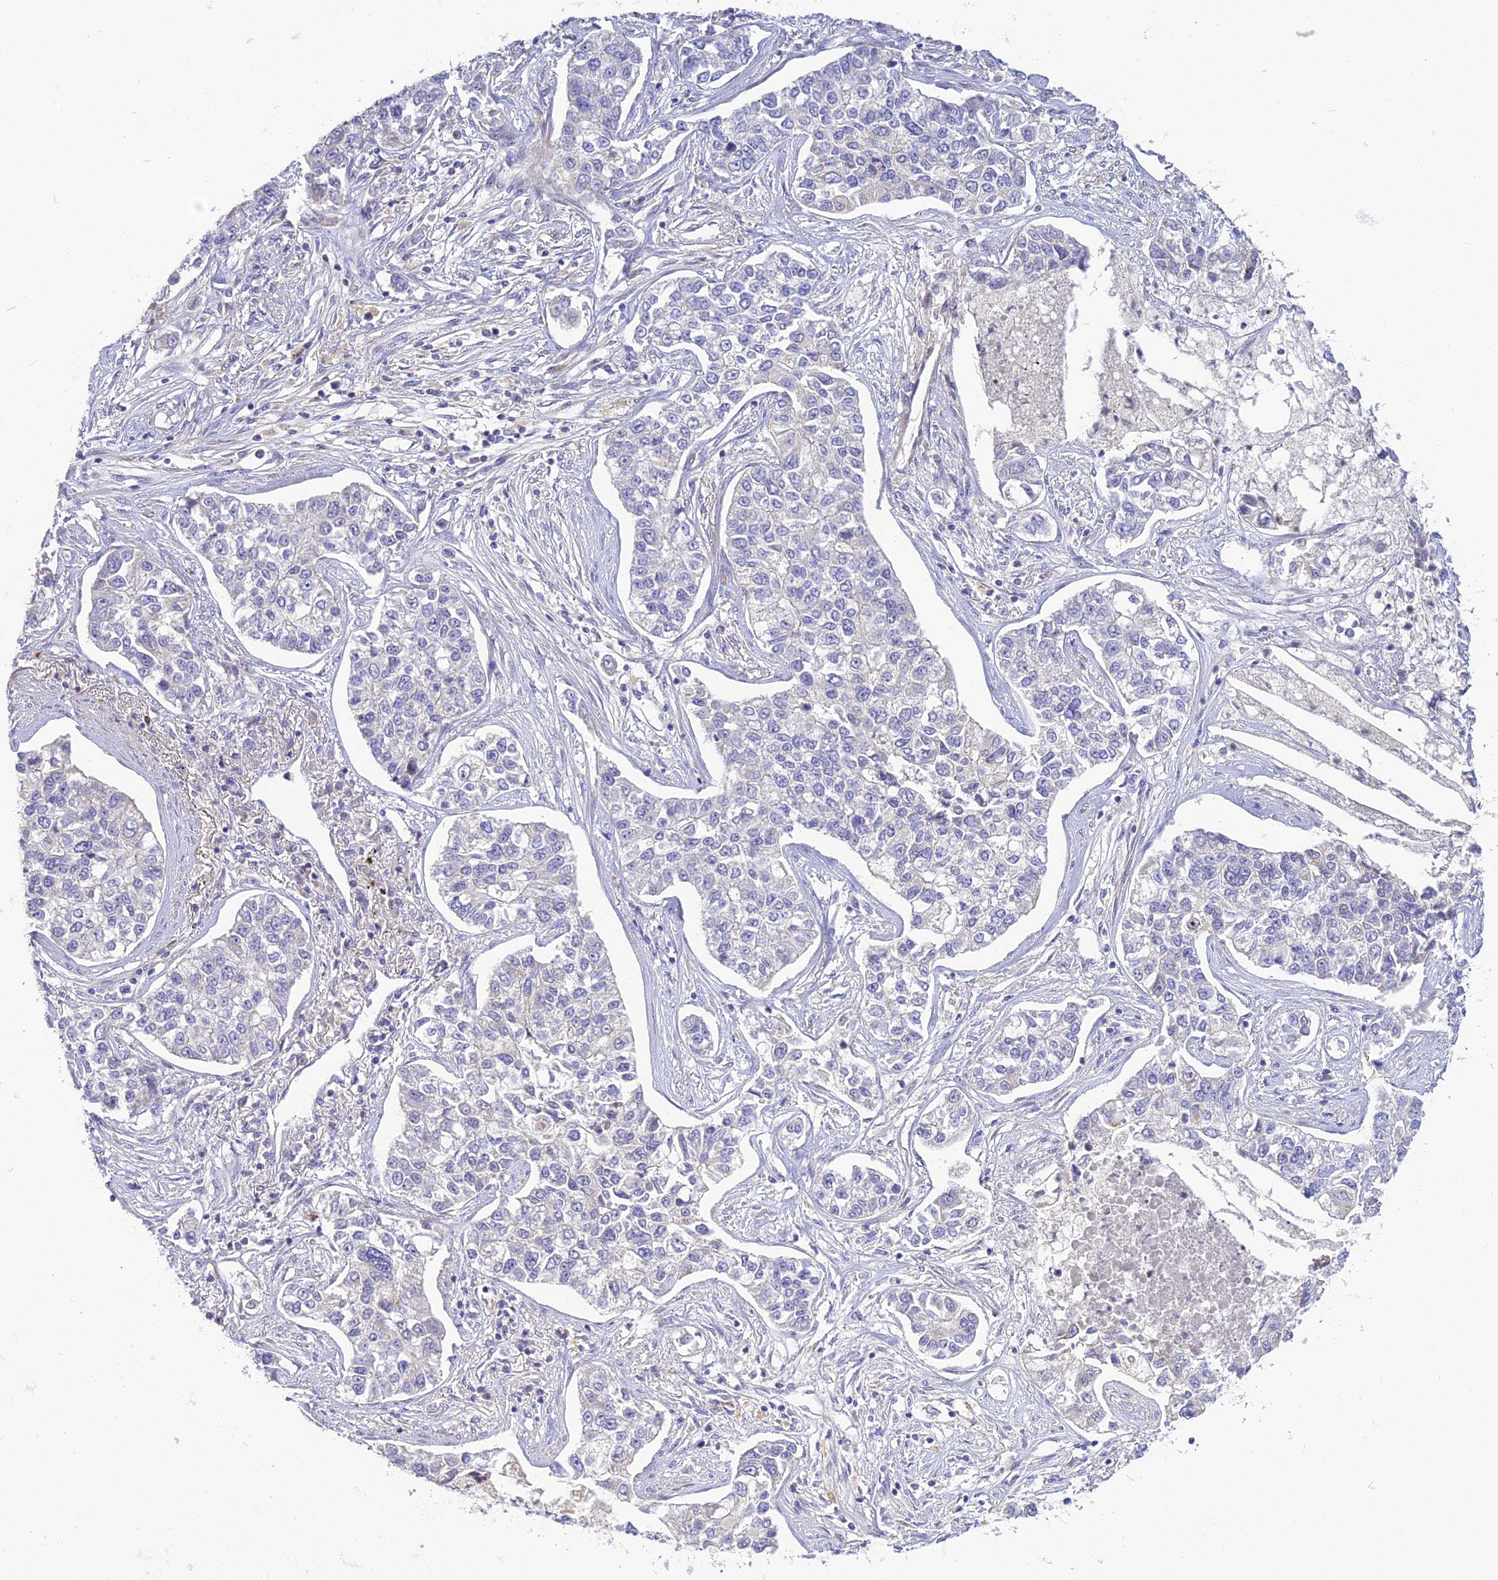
{"staining": {"intensity": "negative", "quantity": "none", "location": "none"}, "tissue": "lung cancer", "cell_type": "Tumor cells", "image_type": "cancer", "snomed": [{"axis": "morphology", "description": "Adenocarcinoma, NOS"}, {"axis": "topography", "description": "Lung"}], "caption": "The immunohistochemistry histopathology image has no significant positivity in tumor cells of lung cancer tissue.", "gene": "CLIP4", "patient": {"sex": "male", "age": 49}}